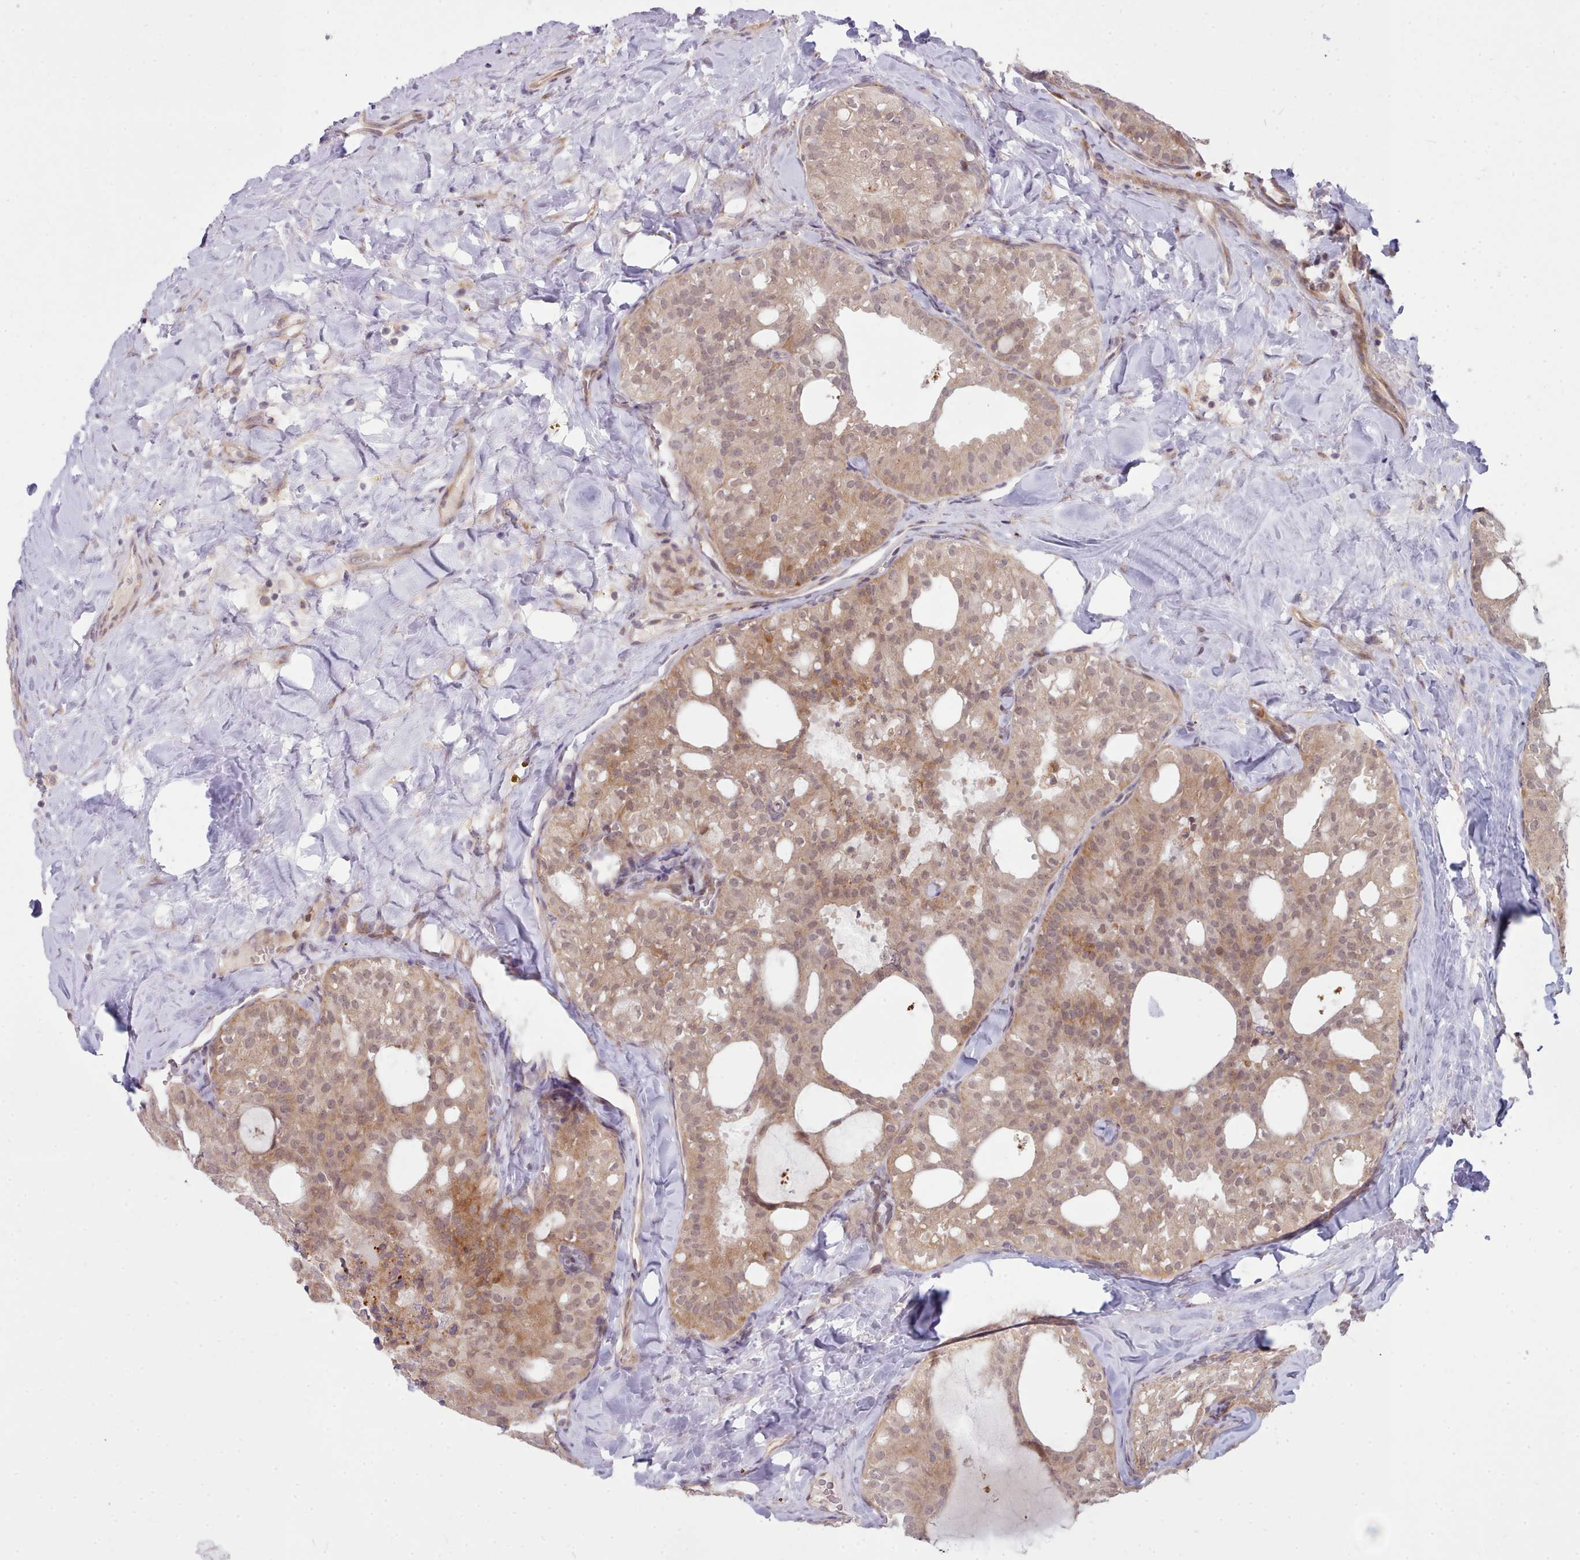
{"staining": {"intensity": "moderate", "quantity": ">75%", "location": "cytoplasmic/membranous,nuclear"}, "tissue": "thyroid cancer", "cell_type": "Tumor cells", "image_type": "cancer", "snomed": [{"axis": "morphology", "description": "Follicular adenoma carcinoma, NOS"}, {"axis": "topography", "description": "Thyroid gland"}], "caption": "Protein analysis of follicular adenoma carcinoma (thyroid) tissue exhibits moderate cytoplasmic/membranous and nuclear positivity in about >75% of tumor cells.", "gene": "TRIM26", "patient": {"sex": "male", "age": 75}}